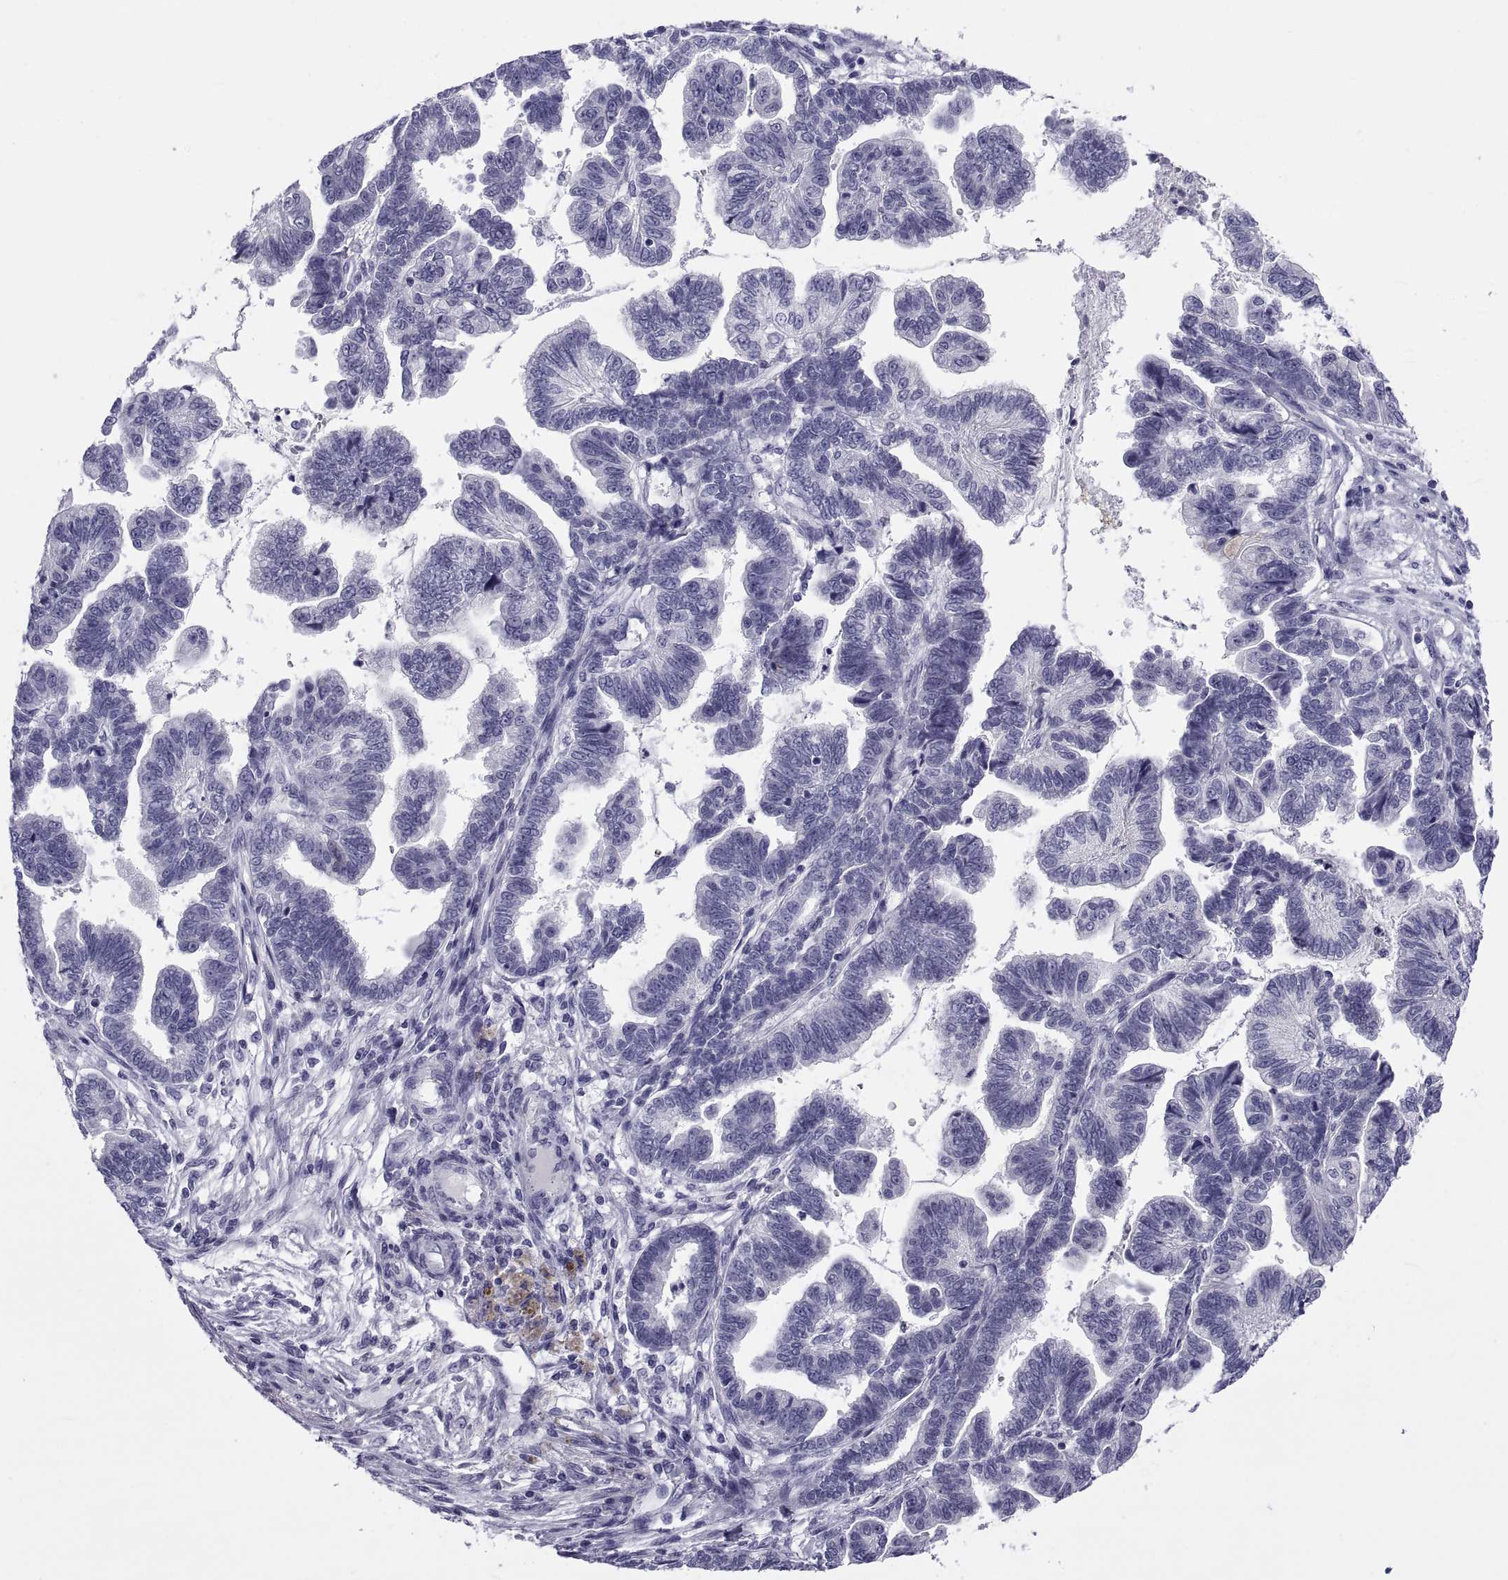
{"staining": {"intensity": "negative", "quantity": "none", "location": "none"}, "tissue": "stomach cancer", "cell_type": "Tumor cells", "image_type": "cancer", "snomed": [{"axis": "morphology", "description": "Adenocarcinoma, NOS"}, {"axis": "topography", "description": "Stomach"}], "caption": "Immunohistochemical staining of stomach cancer exhibits no significant staining in tumor cells. (DAB (3,3'-diaminobenzidine) immunohistochemistry, high magnification).", "gene": "NPTX2", "patient": {"sex": "male", "age": 83}}